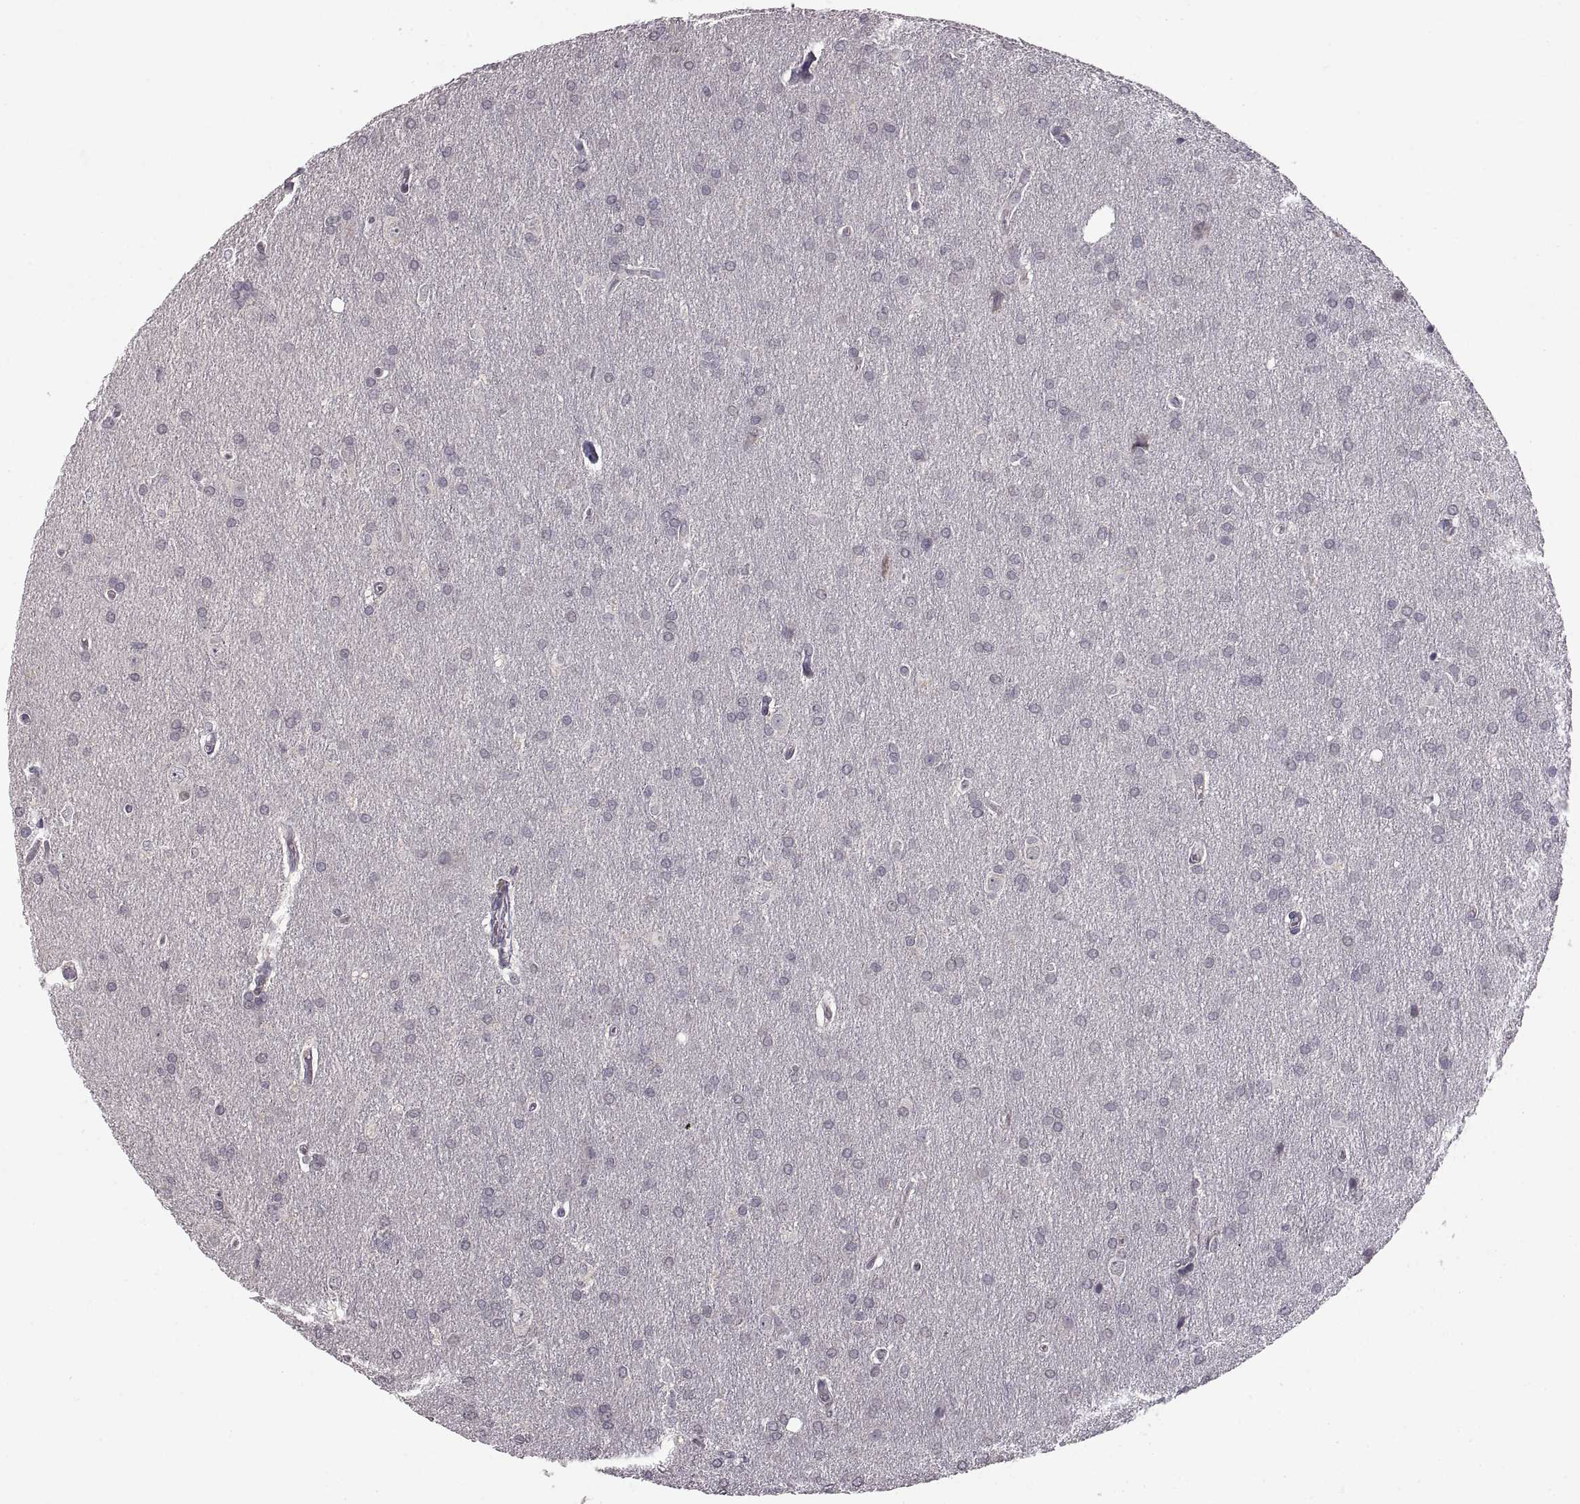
{"staining": {"intensity": "negative", "quantity": "none", "location": "none"}, "tissue": "glioma", "cell_type": "Tumor cells", "image_type": "cancer", "snomed": [{"axis": "morphology", "description": "Glioma, malignant, Low grade"}, {"axis": "topography", "description": "Brain"}], "caption": "Immunohistochemistry of human glioma demonstrates no positivity in tumor cells.", "gene": "PAX2", "patient": {"sex": "female", "age": 32}}